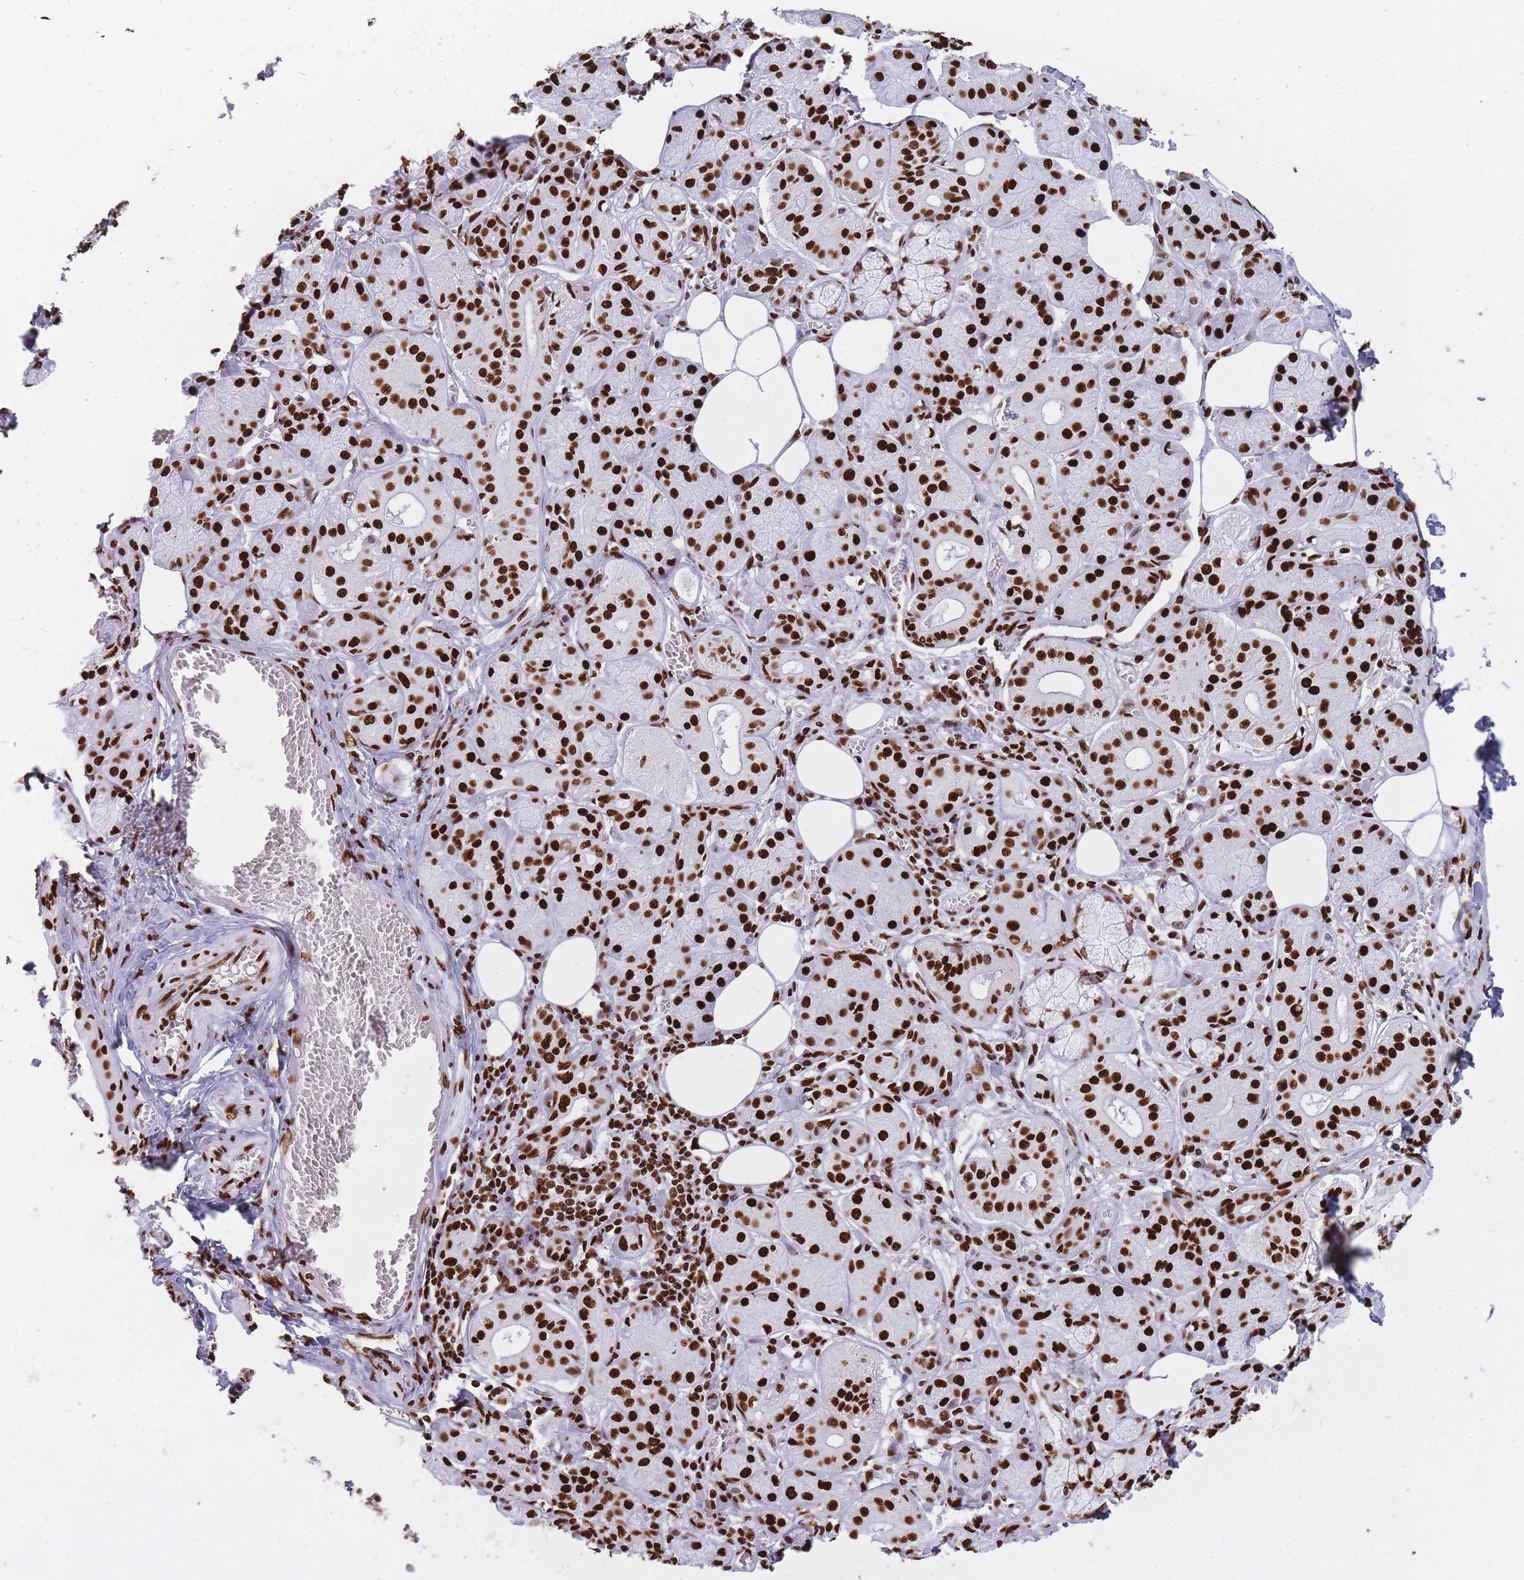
{"staining": {"intensity": "strong", "quantity": ">75%", "location": "nuclear"}, "tissue": "salivary gland", "cell_type": "Glandular cells", "image_type": "normal", "snomed": [{"axis": "morphology", "description": "Normal tissue, NOS"}, {"axis": "topography", "description": "Salivary gland"}], "caption": "Immunohistochemistry (IHC) histopathology image of benign salivary gland stained for a protein (brown), which reveals high levels of strong nuclear staining in approximately >75% of glandular cells.", "gene": "HNRNPUL1", "patient": {"sex": "male", "age": 74}}